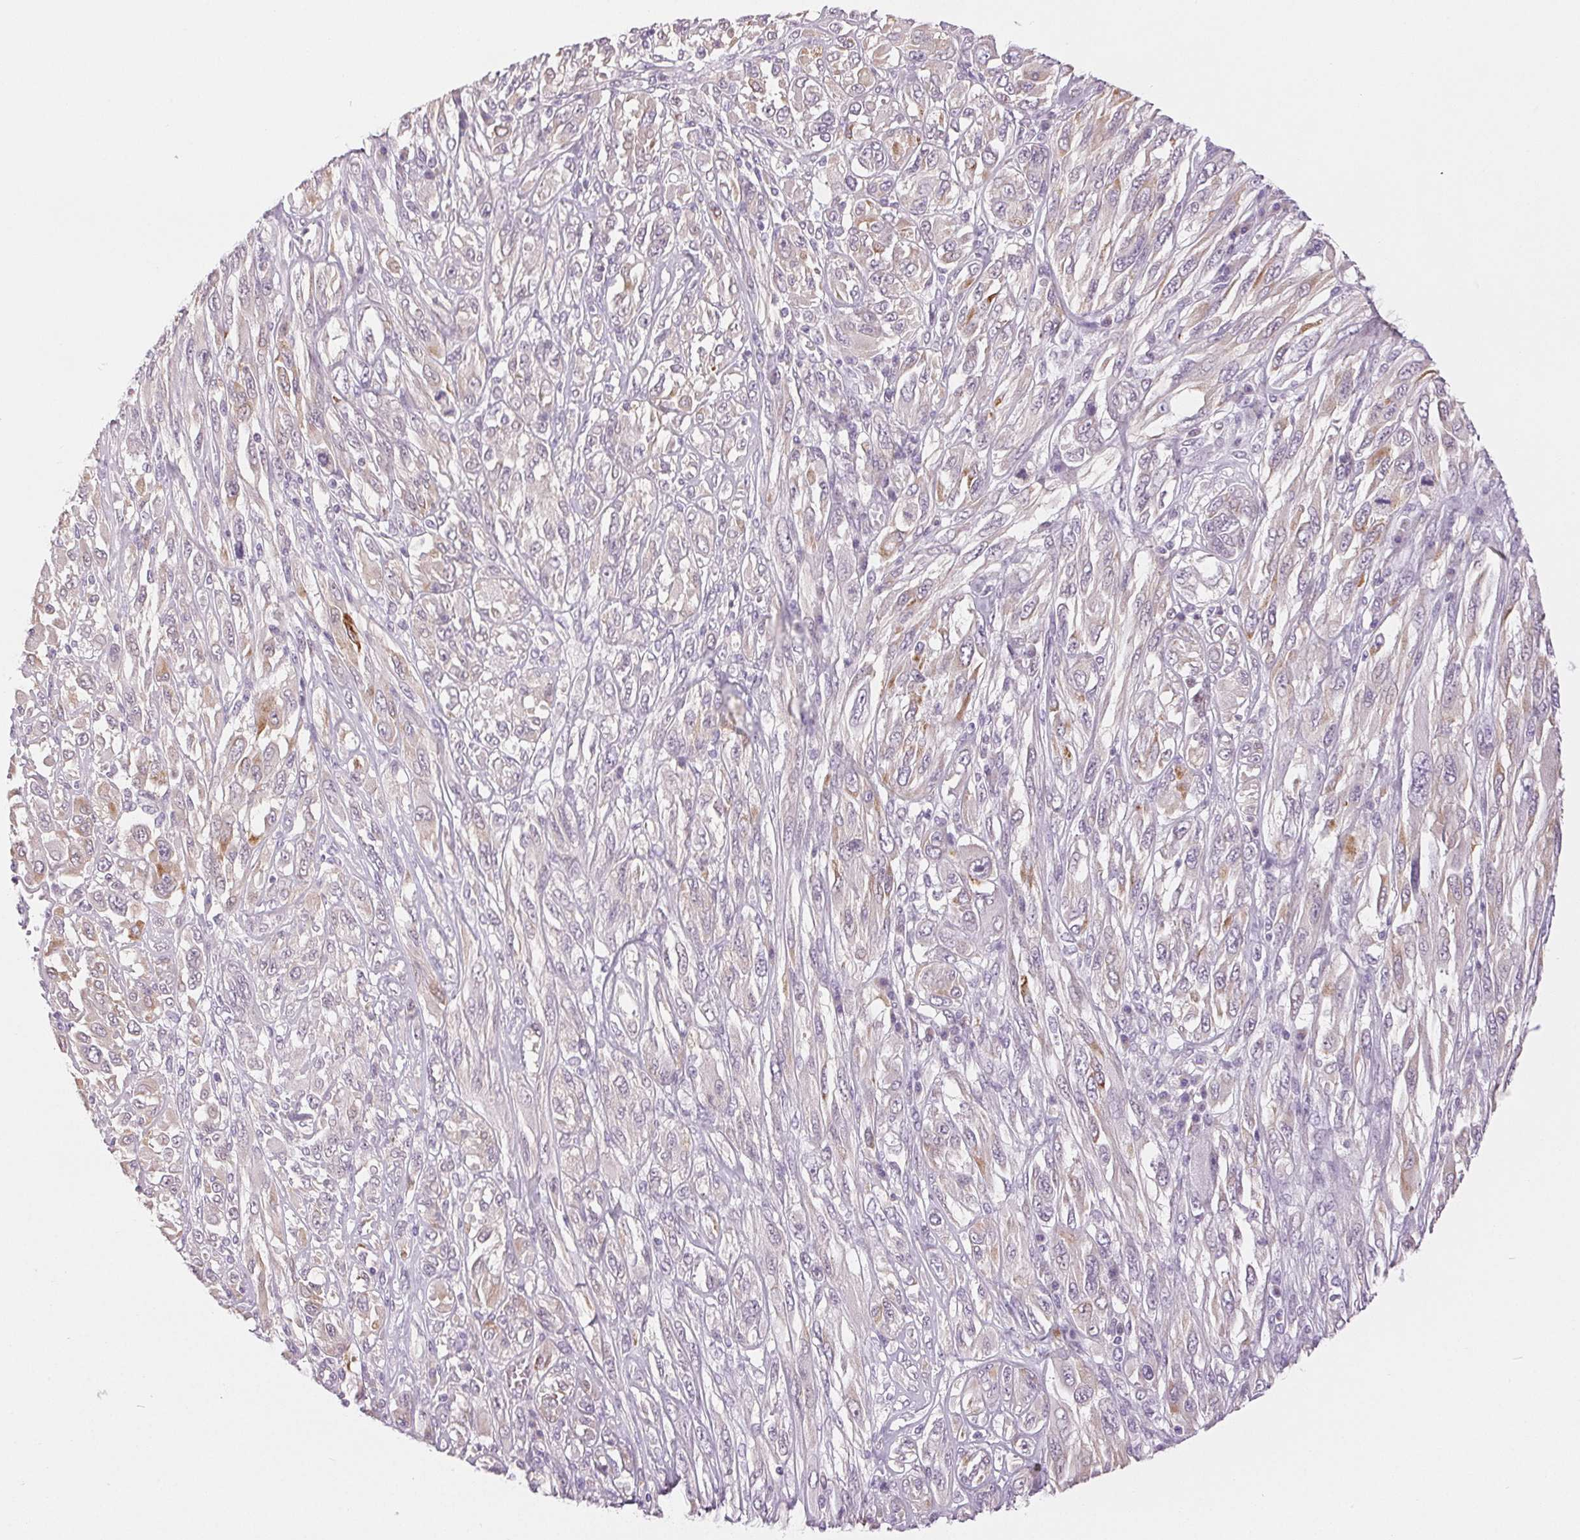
{"staining": {"intensity": "weak", "quantity": "<25%", "location": "cytoplasmic/membranous"}, "tissue": "melanoma", "cell_type": "Tumor cells", "image_type": "cancer", "snomed": [{"axis": "morphology", "description": "Malignant melanoma, NOS"}, {"axis": "topography", "description": "Skin"}], "caption": "Immunohistochemistry (IHC) micrograph of neoplastic tissue: human malignant melanoma stained with DAB (3,3'-diaminobenzidine) shows no significant protein positivity in tumor cells.", "gene": "DNAJC6", "patient": {"sex": "female", "age": 91}}